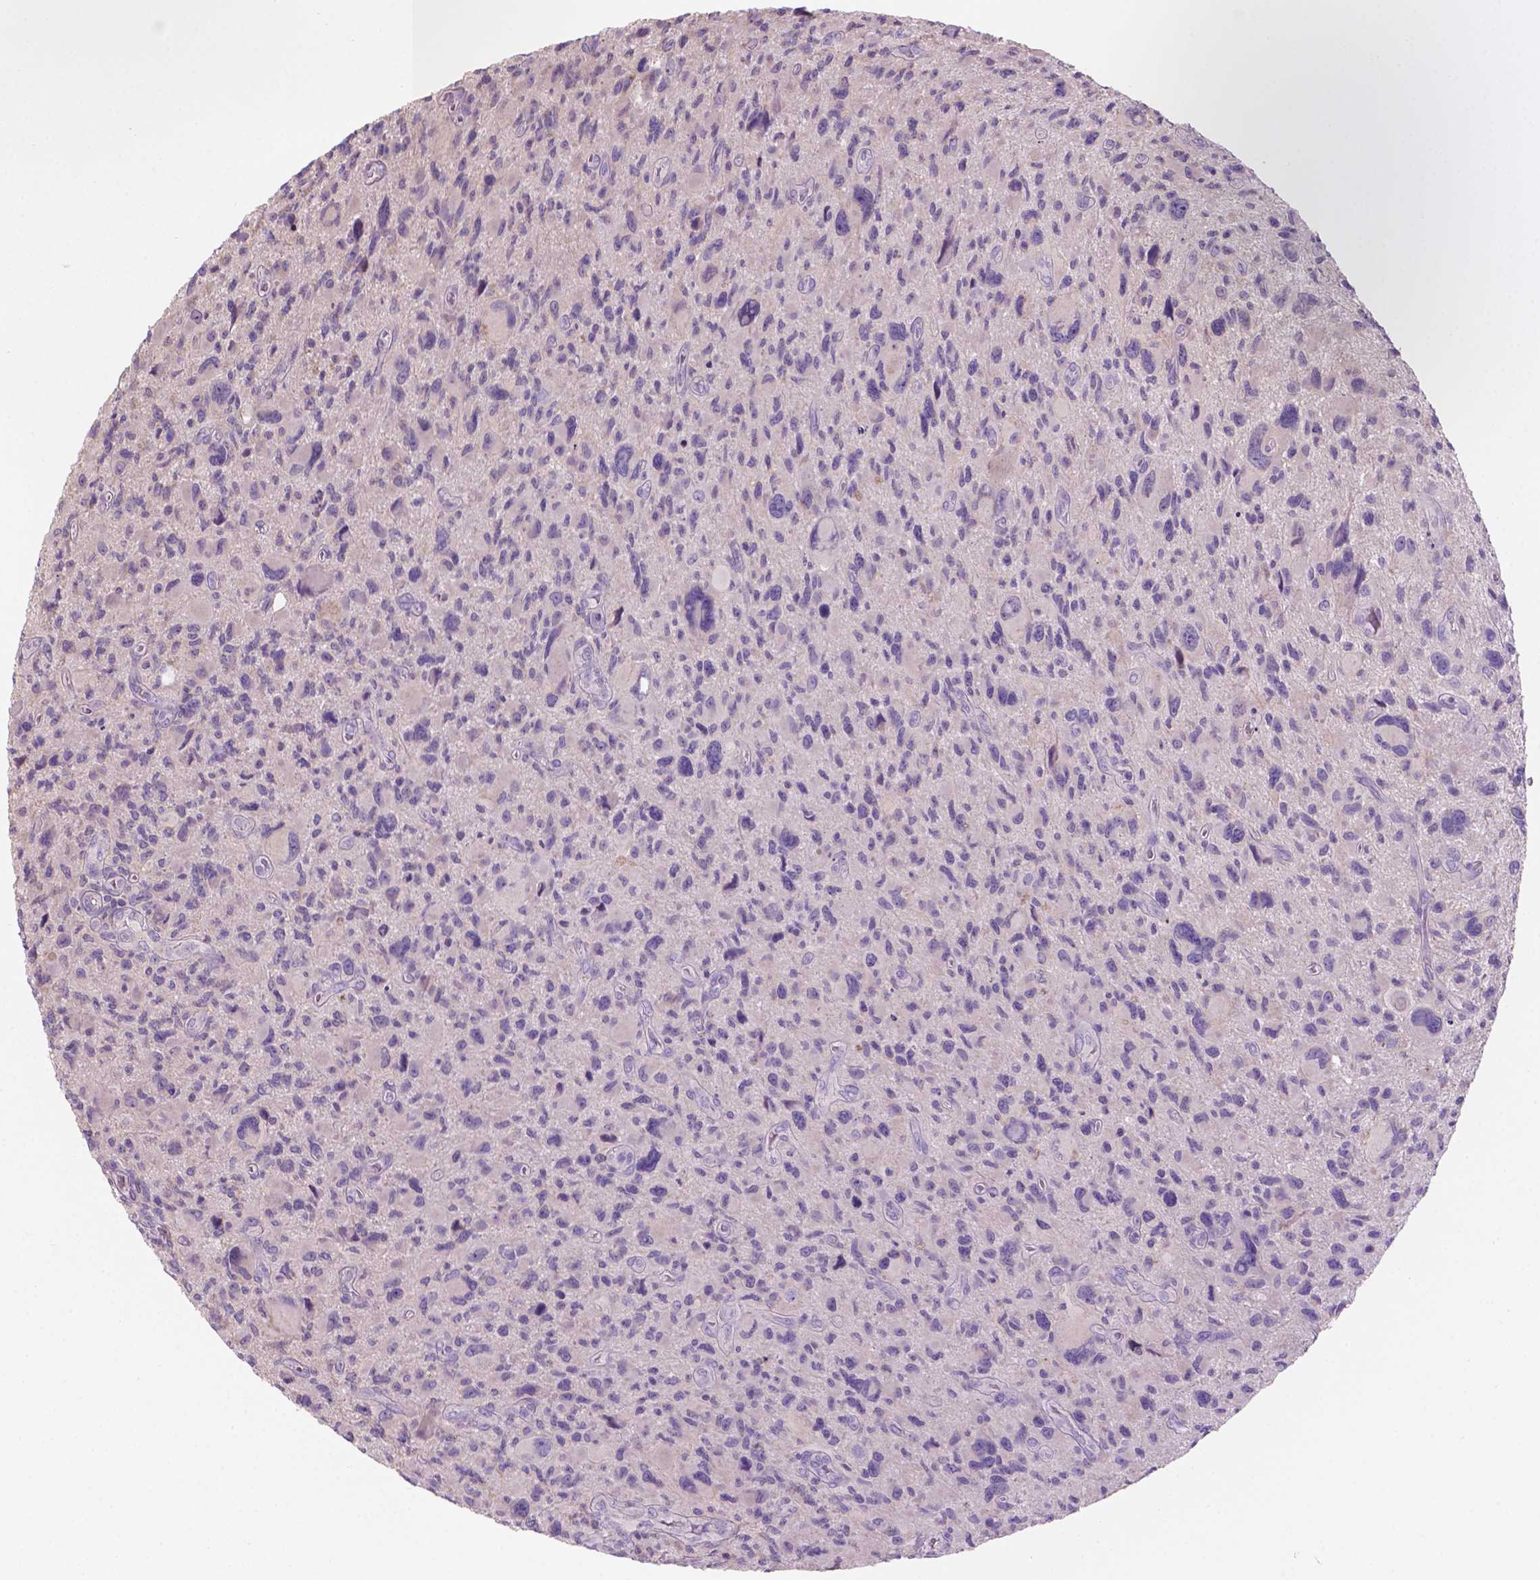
{"staining": {"intensity": "negative", "quantity": "none", "location": "none"}, "tissue": "glioma", "cell_type": "Tumor cells", "image_type": "cancer", "snomed": [{"axis": "morphology", "description": "Glioma, malignant, NOS"}, {"axis": "morphology", "description": "Glioma, malignant, High grade"}, {"axis": "topography", "description": "Brain"}], "caption": "Immunohistochemistry (IHC) micrograph of neoplastic tissue: human glioma stained with DAB (3,3'-diaminobenzidine) displays no significant protein staining in tumor cells.", "gene": "SBSN", "patient": {"sex": "female", "age": 71}}